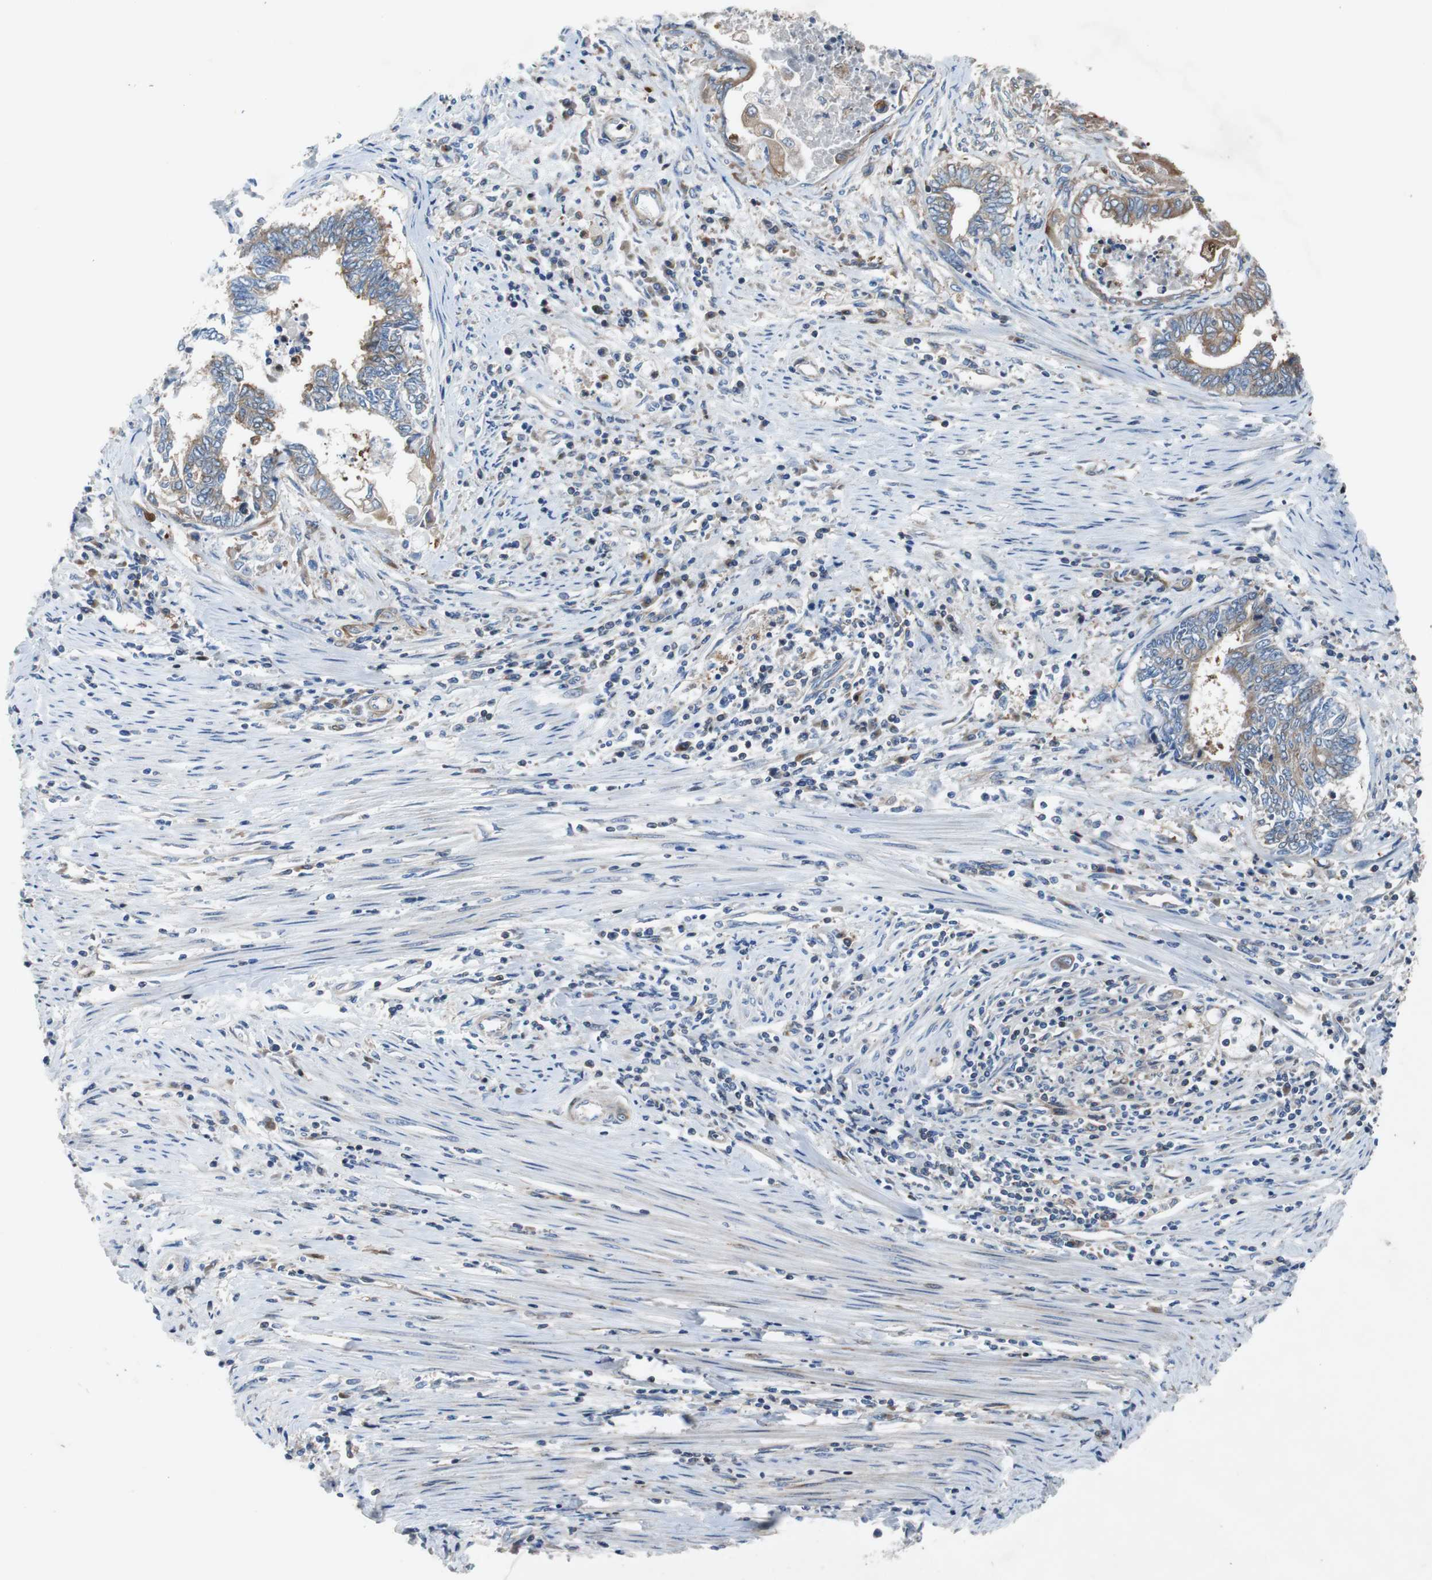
{"staining": {"intensity": "moderate", "quantity": "<25%", "location": "cytoplasmic/membranous"}, "tissue": "endometrial cancer", "cell_type": "Tumor cells", "image_type": "cancer", "snomed": [{"axis": "morphology", "description": "Adenocarcinoma, NOS"}, {"axis": "topography", "description": "Uterus"}, {"axis": "topography", "description": "Endometrium"}], "caption": "Moderate cytoplasmic/membranous protein staining is identified in about <25% of tumor cells in endometrial cancer. Using DAB (brown) and hematoxylin (blue) stains, captured at high magnification using brightfield microscopy.", "gene": "GYS1", "patient": {"sex": "female", "age": 70}}